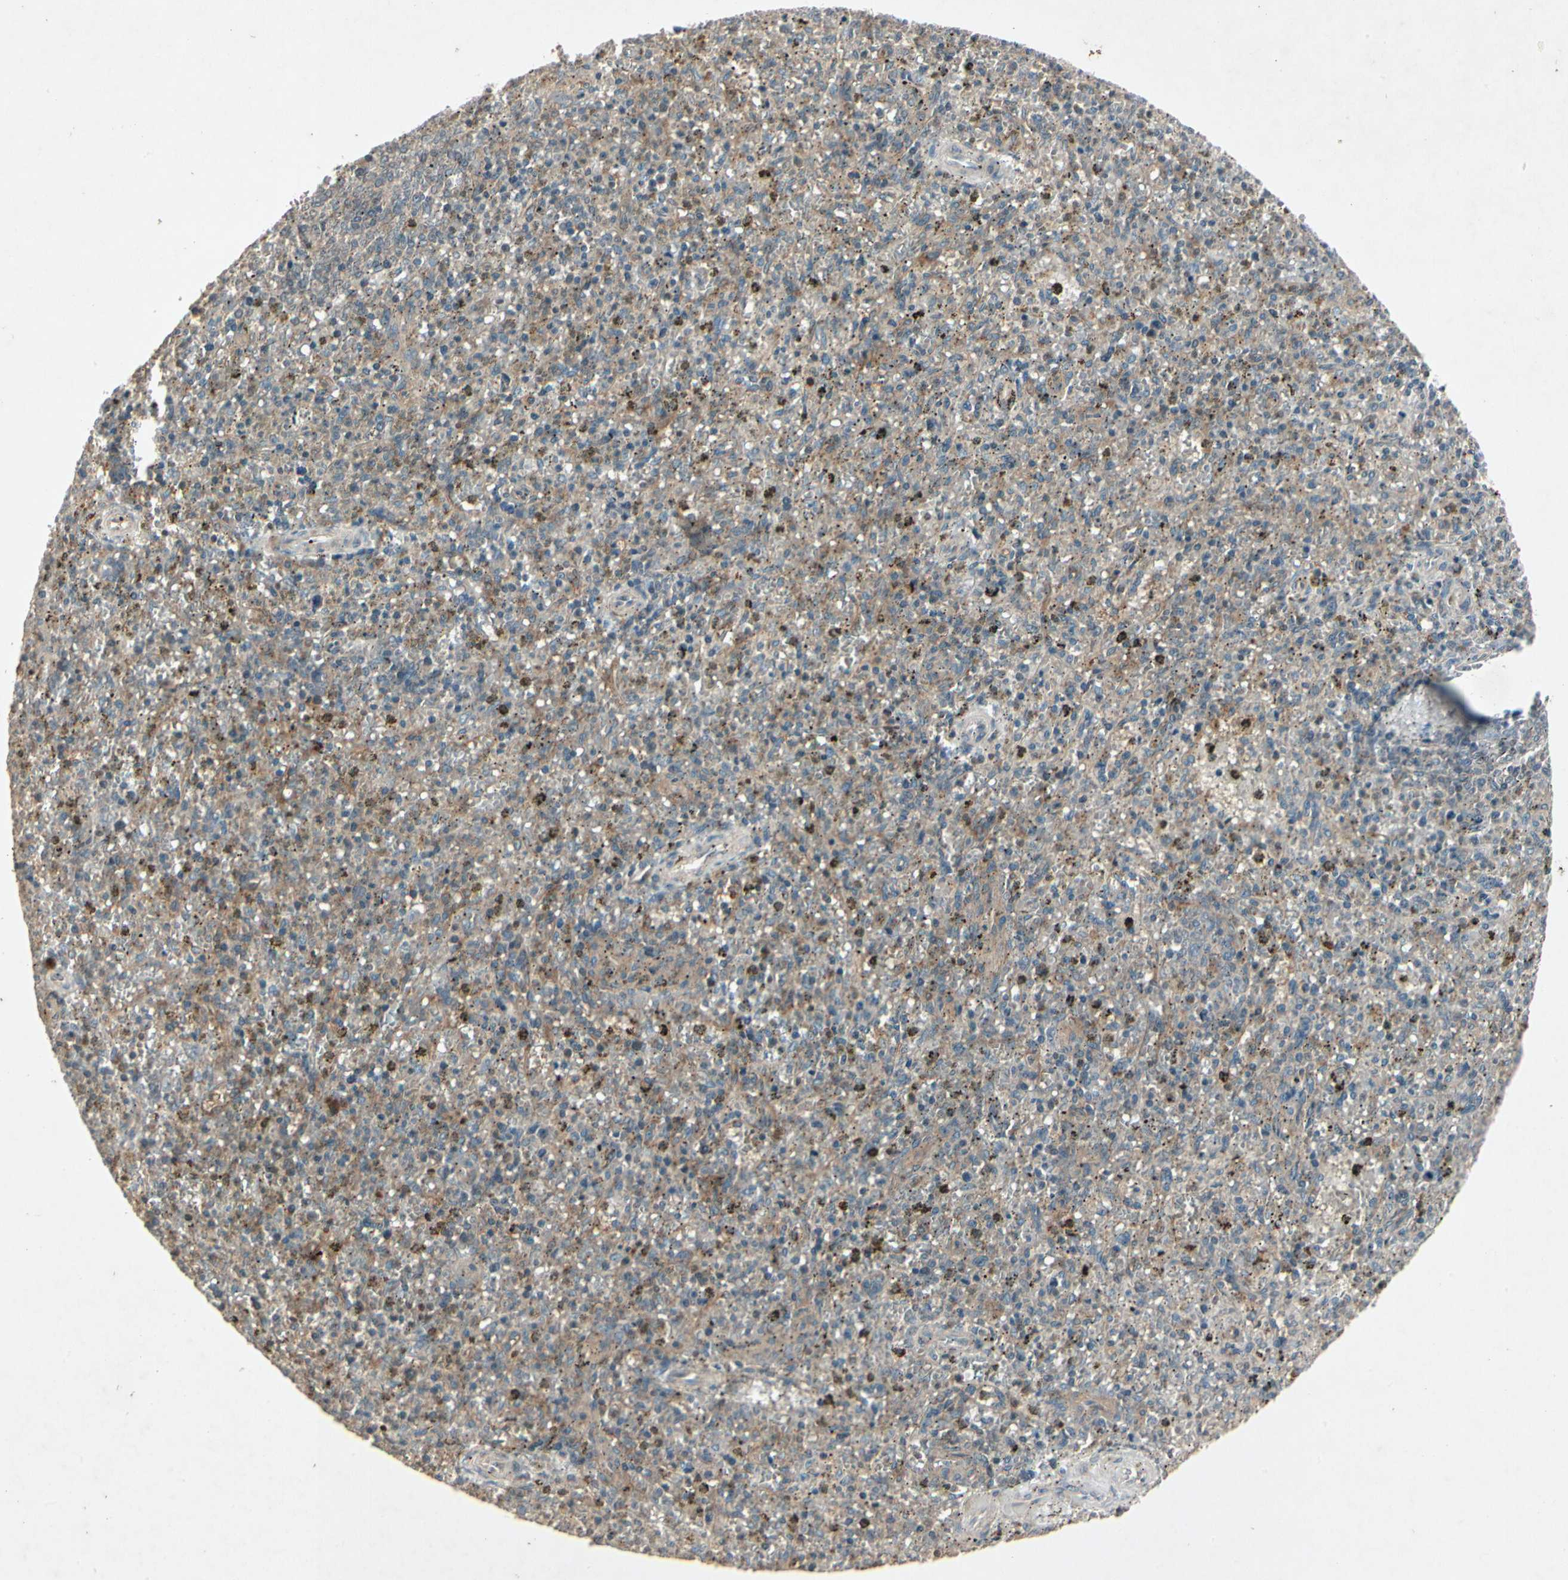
{"staining": {"intensity": "weak", "quantity": ">75%", "location": "cytoplasmic/membranous"}, "tissue": "spleen", "cell_type": "Cells in red pulp", "image_type": "normal", "snomed": [{"axis": "morphology", "description": "Normal tissue, NOS"}, {"axis": "topography", "description": "Spleen"}], "caption": "Immunohistochemical staining of normal spleen exhibits >75% levels of weak cytoplasmic/membranous protein staining in approximately >75% of cells in red pulp.", "gene": "TEK", "patient": {"sex": "male", "age": 72}}